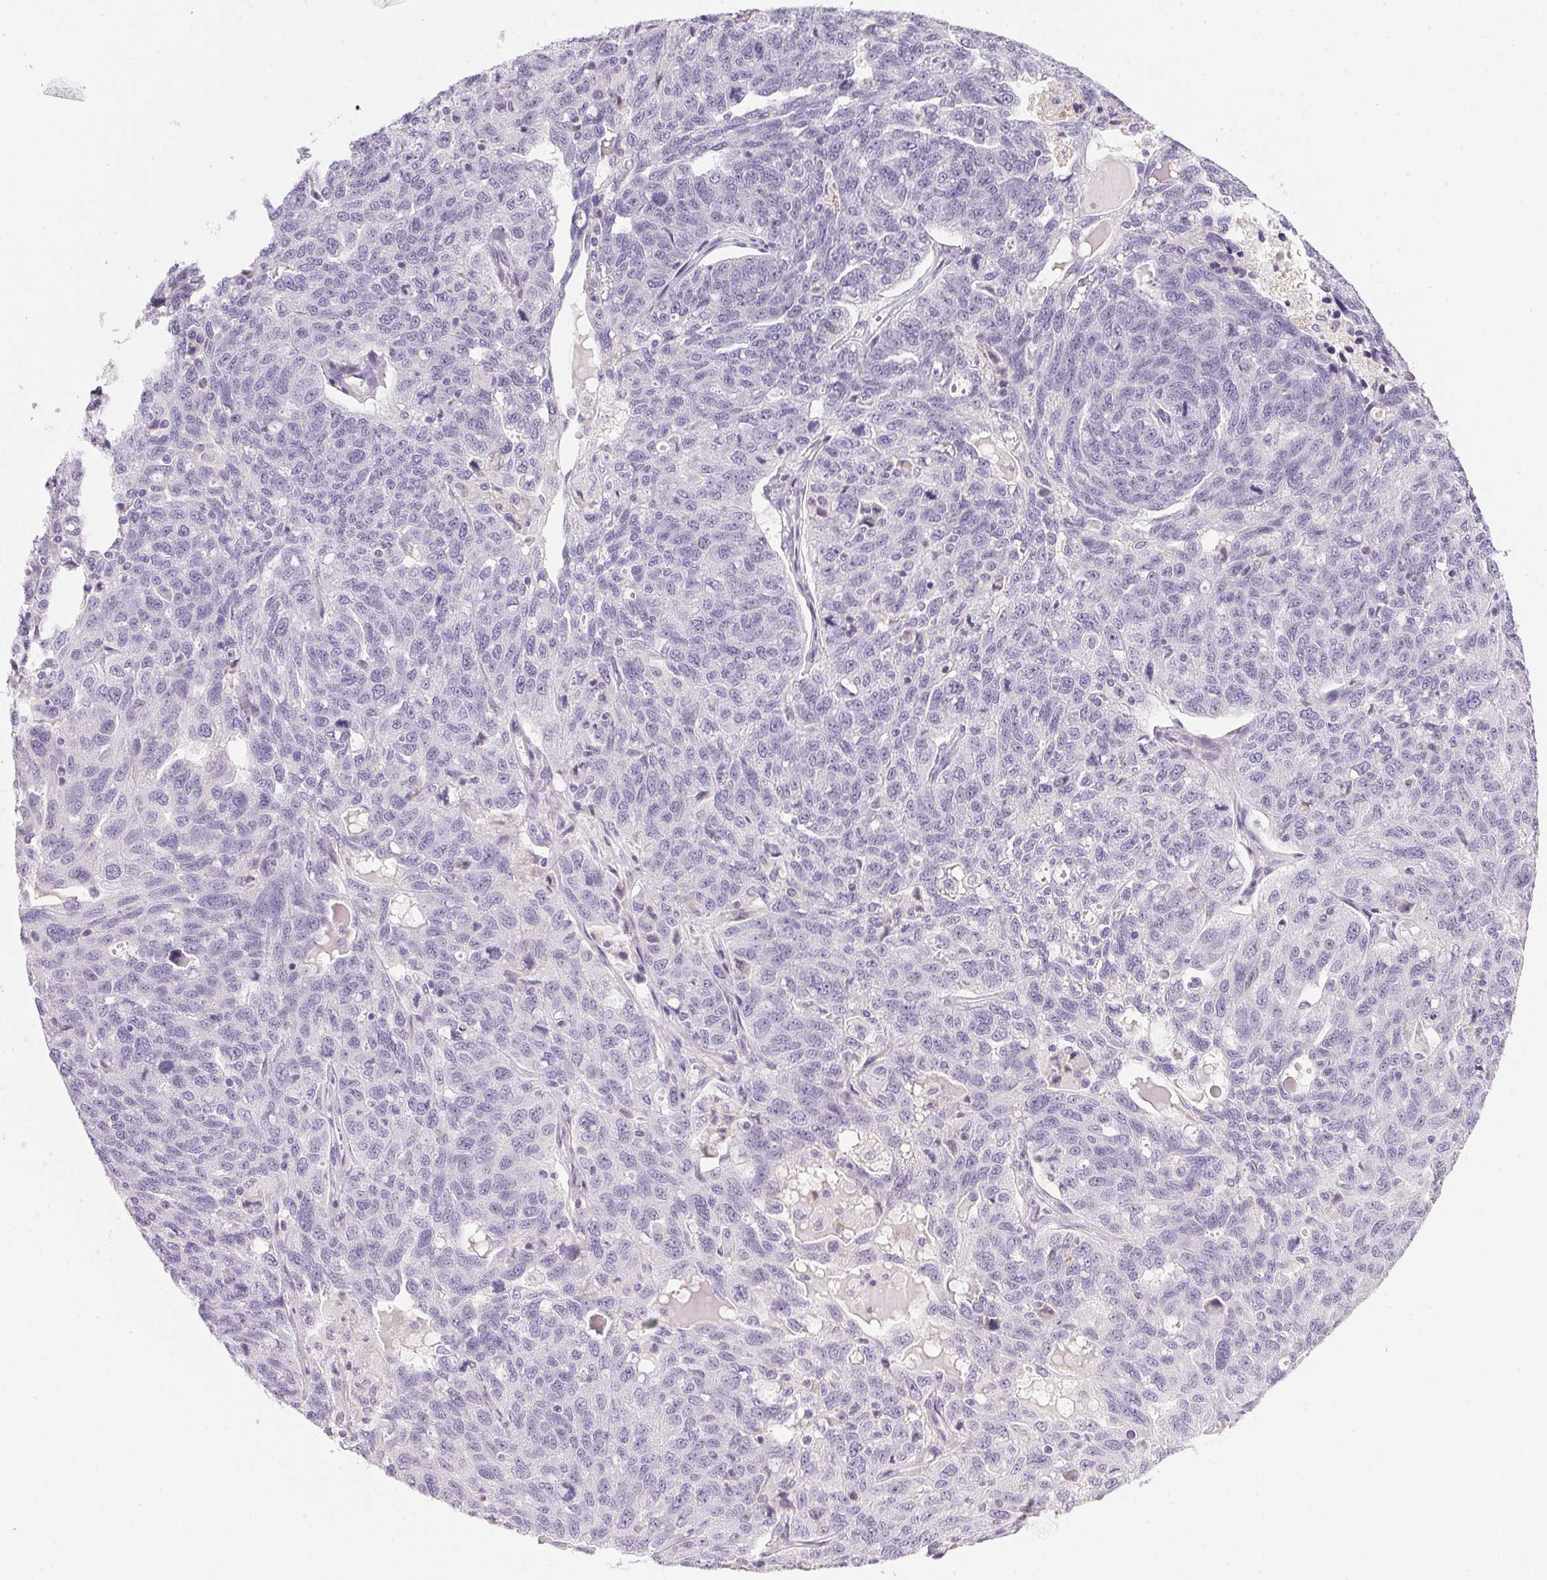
{"staining": {"intensity": "negative", "quantity": "none", "location": "none"}, "tissue": "ovarian cancer", "cell_type": "Tumor cells", "image_type": "cancer", "snomed": [{"axis": "morphology", "description": "Cystadenocarcinoma, serous, NOS"}, {"axis": "topography", "description": "Ovary"}], "caption": "The immunohistochemistry histopathology image has no significant staining in tumor cells of serous cystadenocarcinoma (ovarian) tissue.", "gene": "ECPAS", "patient": {"sex": "female", "age": 71}}